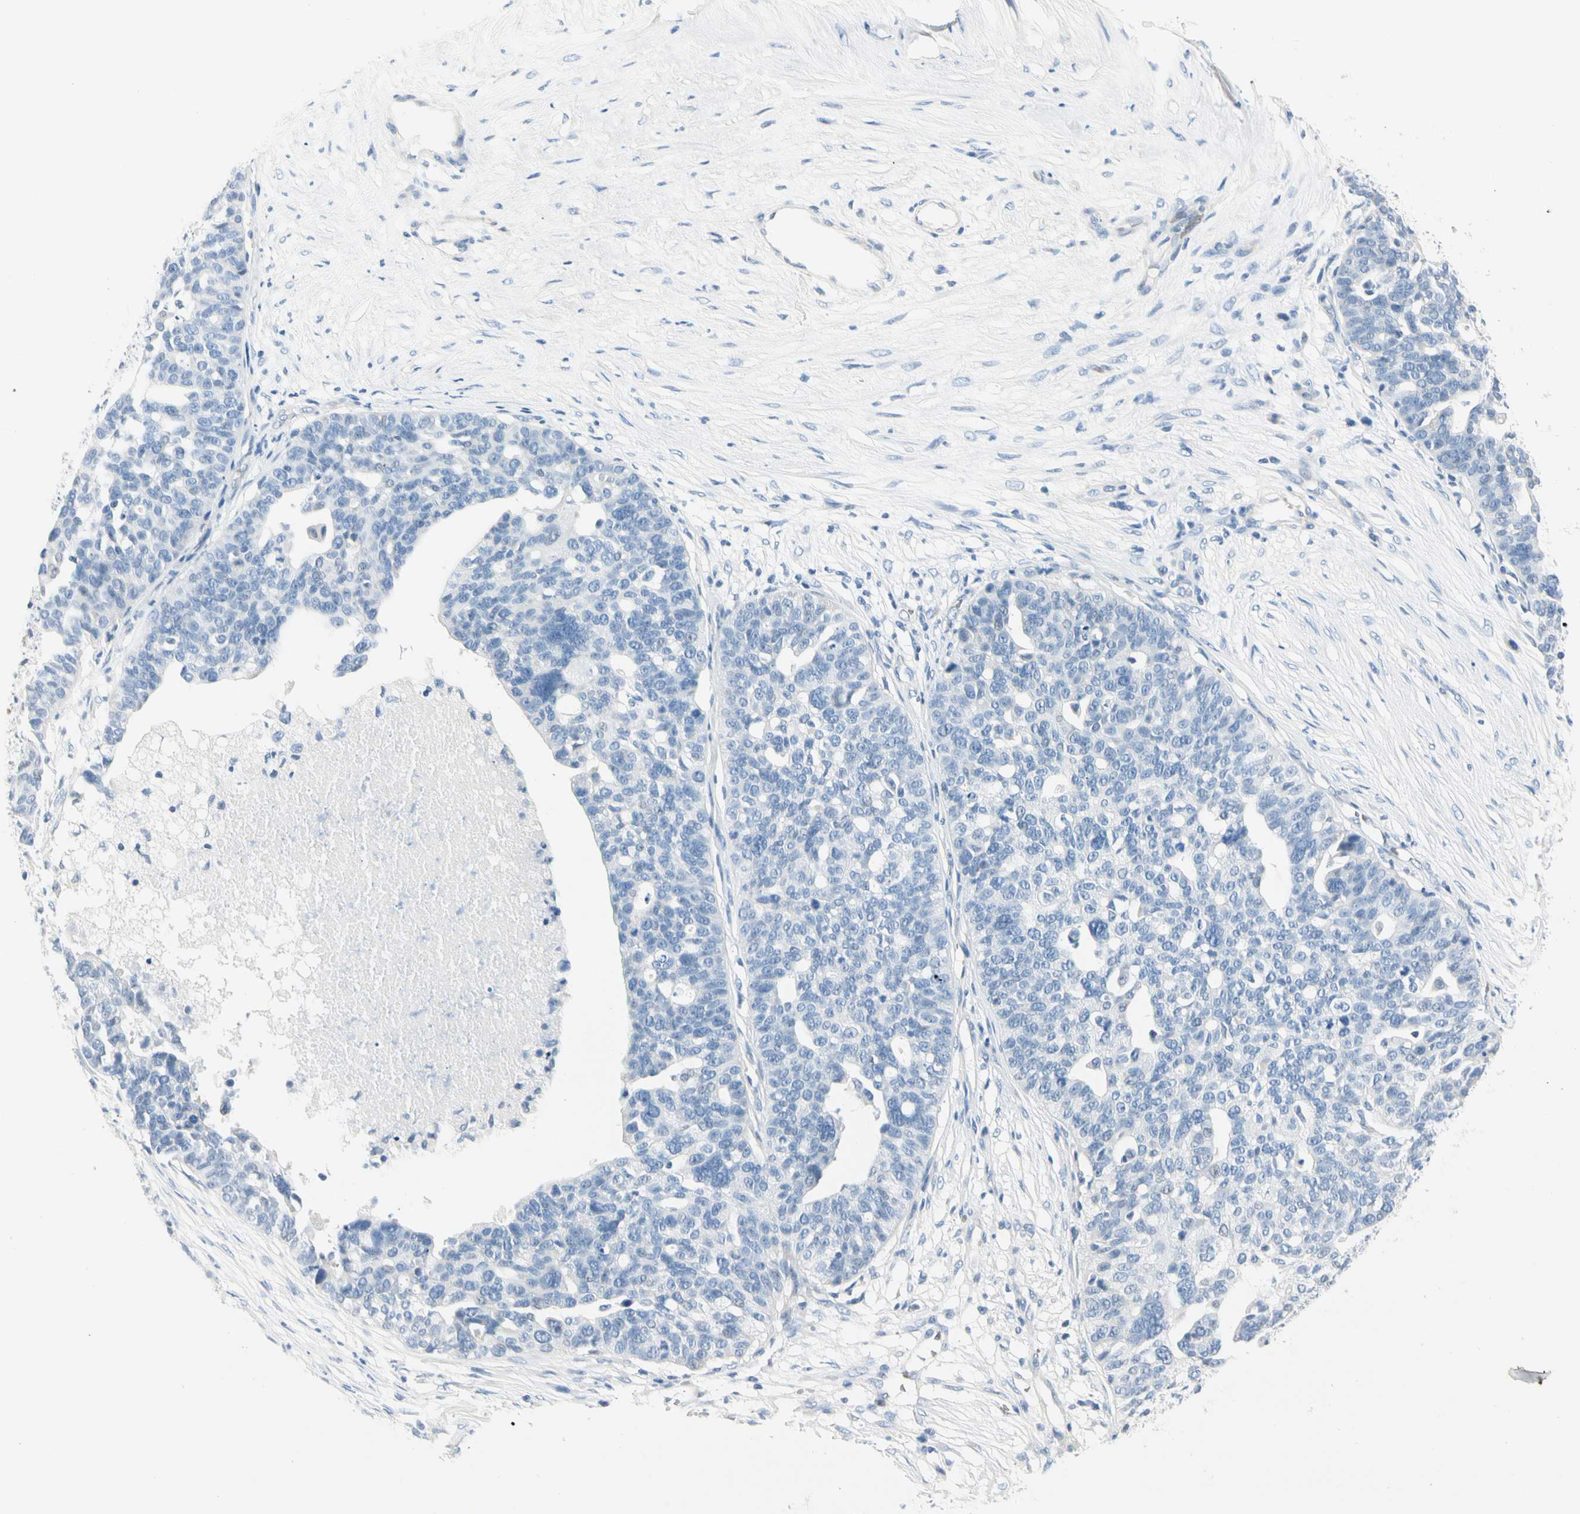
{"staining": {"intensity": "negative", "quantity": "none", "location": "none"}, "tissue": "ovarian cancer", "cell_type": "Tumor cells", "image_type": "cancer", "snomed": [{"axis": "morphology", "description": "Cystadenocarcinoma, serous, NOS"}, {"axis": "topography", "description": "Ovary"}], "caption": "The IHC image has no significant staining in tumor cells of ovarian serous cystadenocarcinoma tissue.", "gene": "CA1", "patient": {"sex": "female", "age": 59}}